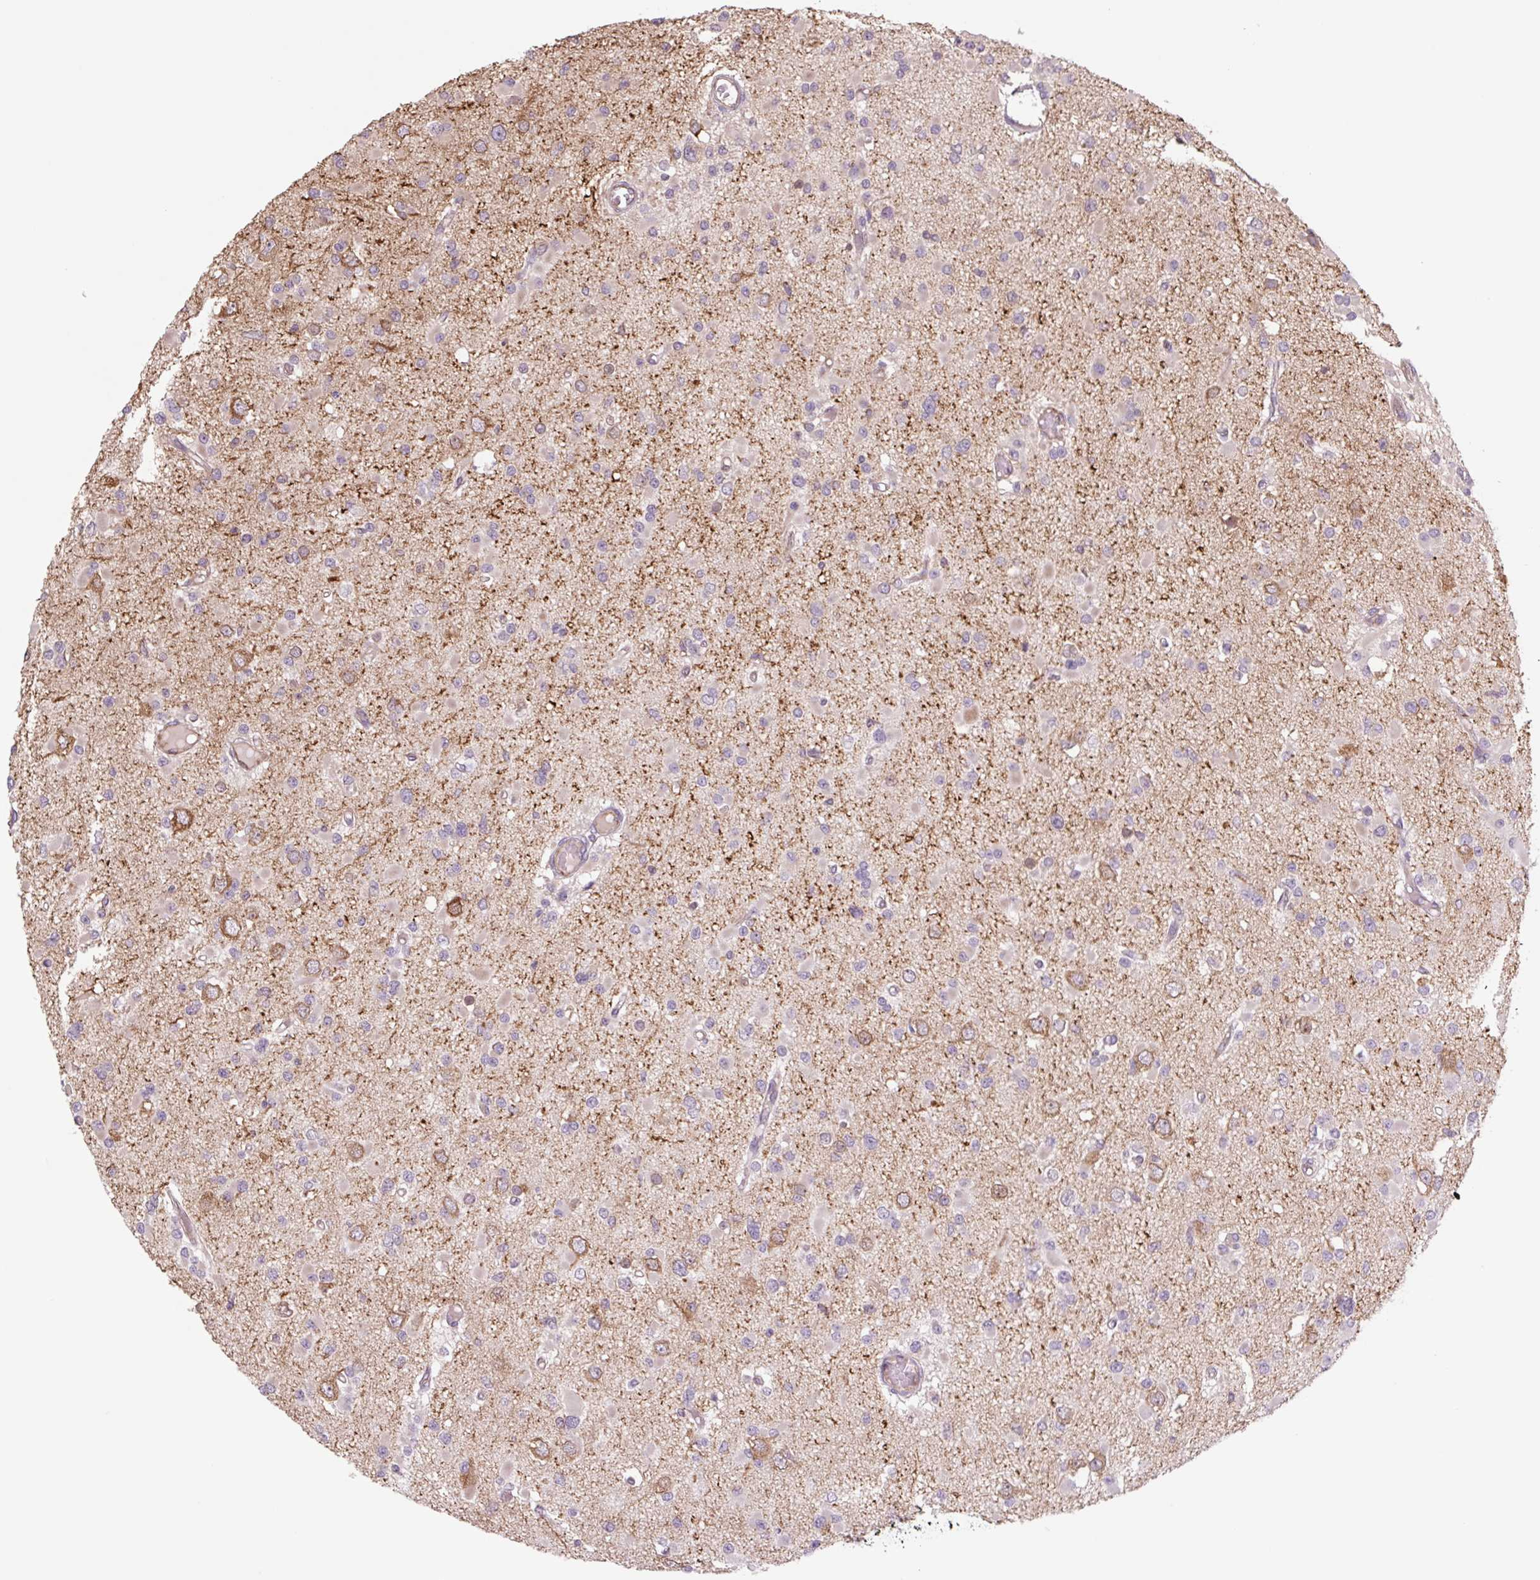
{"staining": {"intensity": "negative", "quantity": "none", "location": "none"}, "tissue": "glioma", "cell_type": "Tumor cells", "image_type": "cancer", "snomed": [{"axis": "morphology", "description": "Glioma, malignant, Low grade"}, {"axis": "topography", "description": "Brain"}], "caption": "Immunohistochemical staining of human low-grade glioma (malignant) exhibits no significant staining in tumor cells.", "gene": "PLA2G4A", "patient": {"sex": "female", "age": 22}}